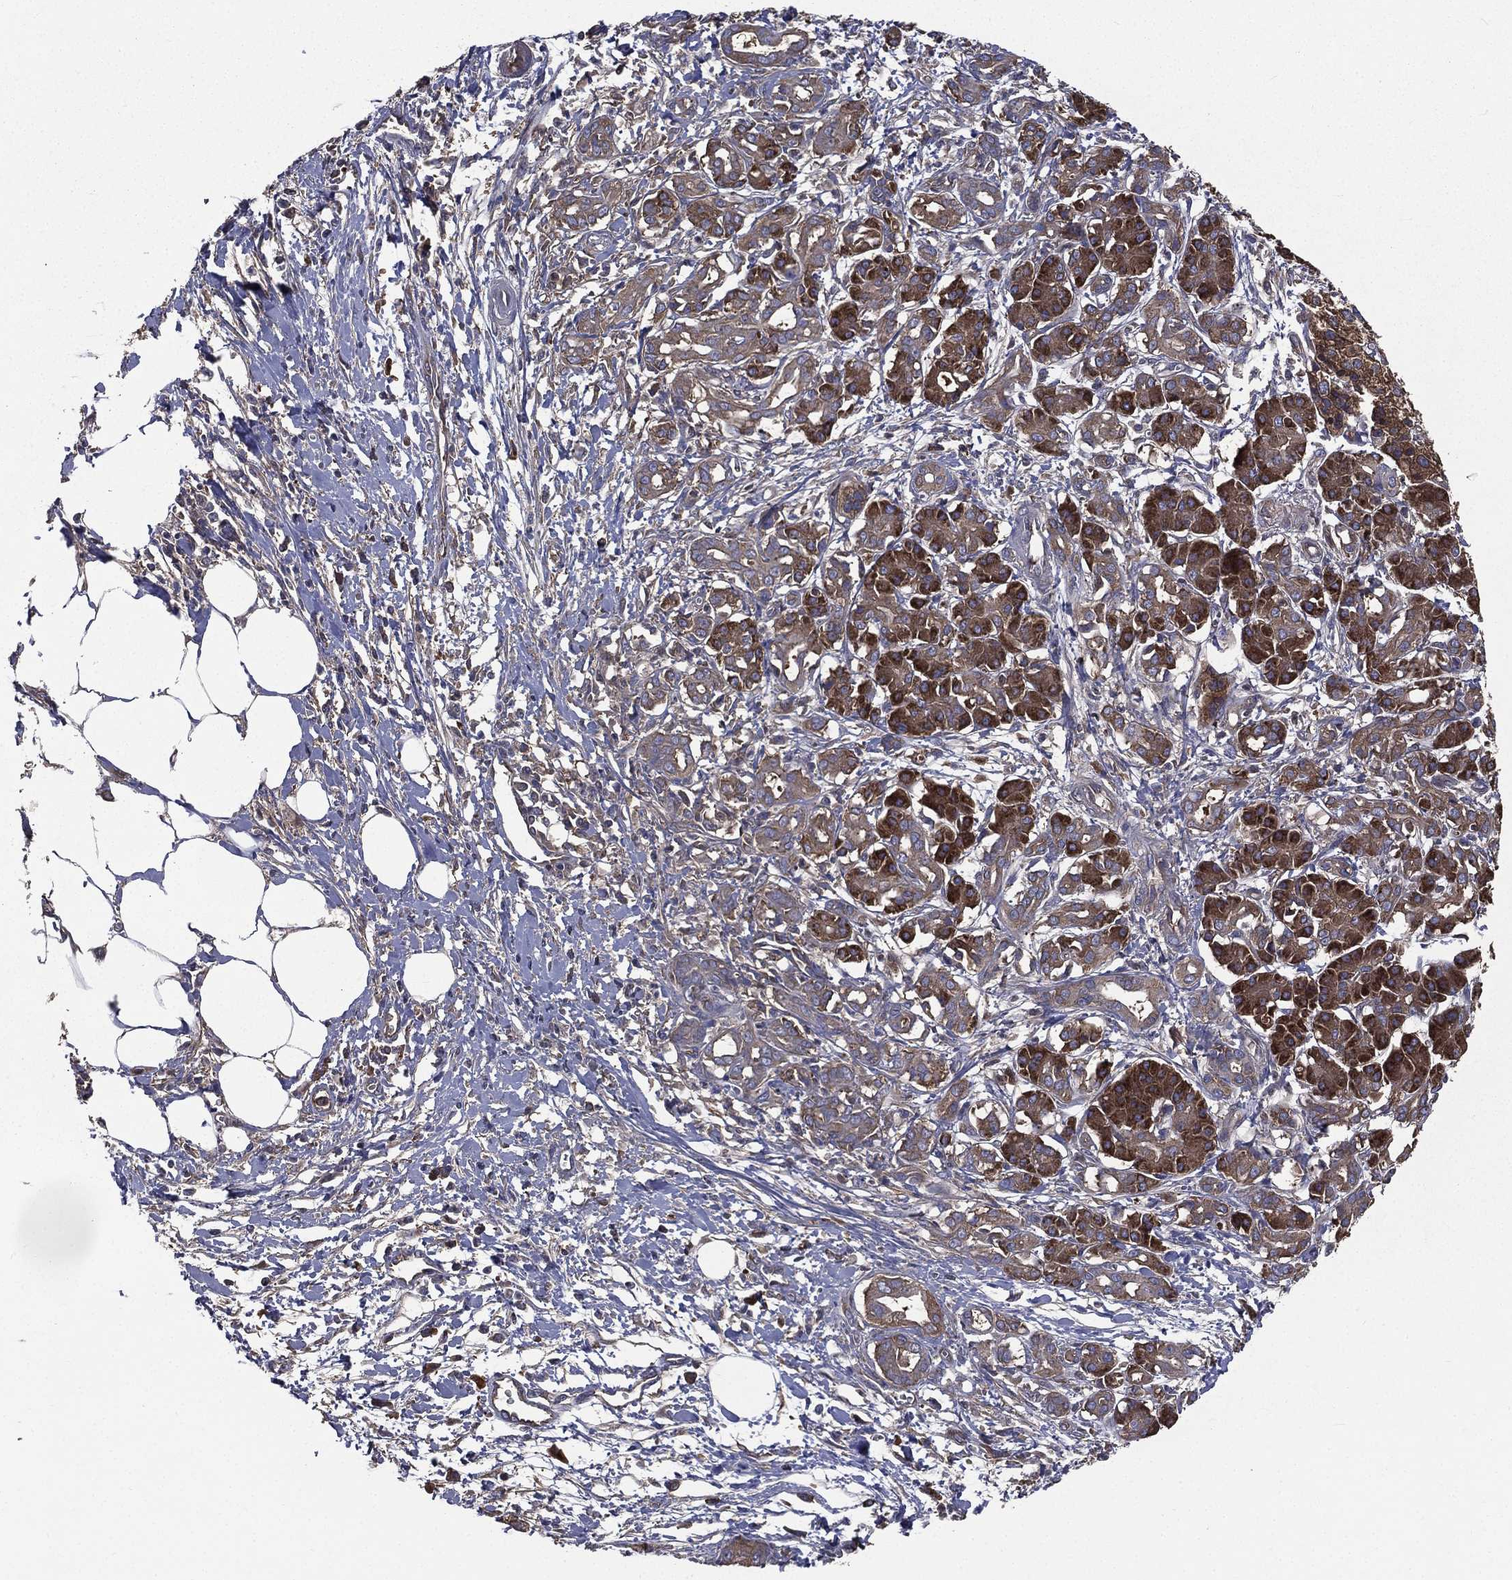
{"staining": {"intensity": "strong", "quantity": "<25%", "location": "cytoplasmic/membranous"}, "tissue": "pancreatic cancer", "cell_type": "Tumor cells", "image_type": "cancer", "snomed": [{"axis": "morphology", "description": "Adenocarcinoma, NOS"}, {"axis": "topography", "description": "Pancreas"}], "caption": "Brown immunohistochemical staining in human pancreatic cancer shows strong cytoplasmic/membranous staining in approximately <25% of tumor cells.", "gene": "SARS1", "patient": {"sex": "male", "age": 72}}